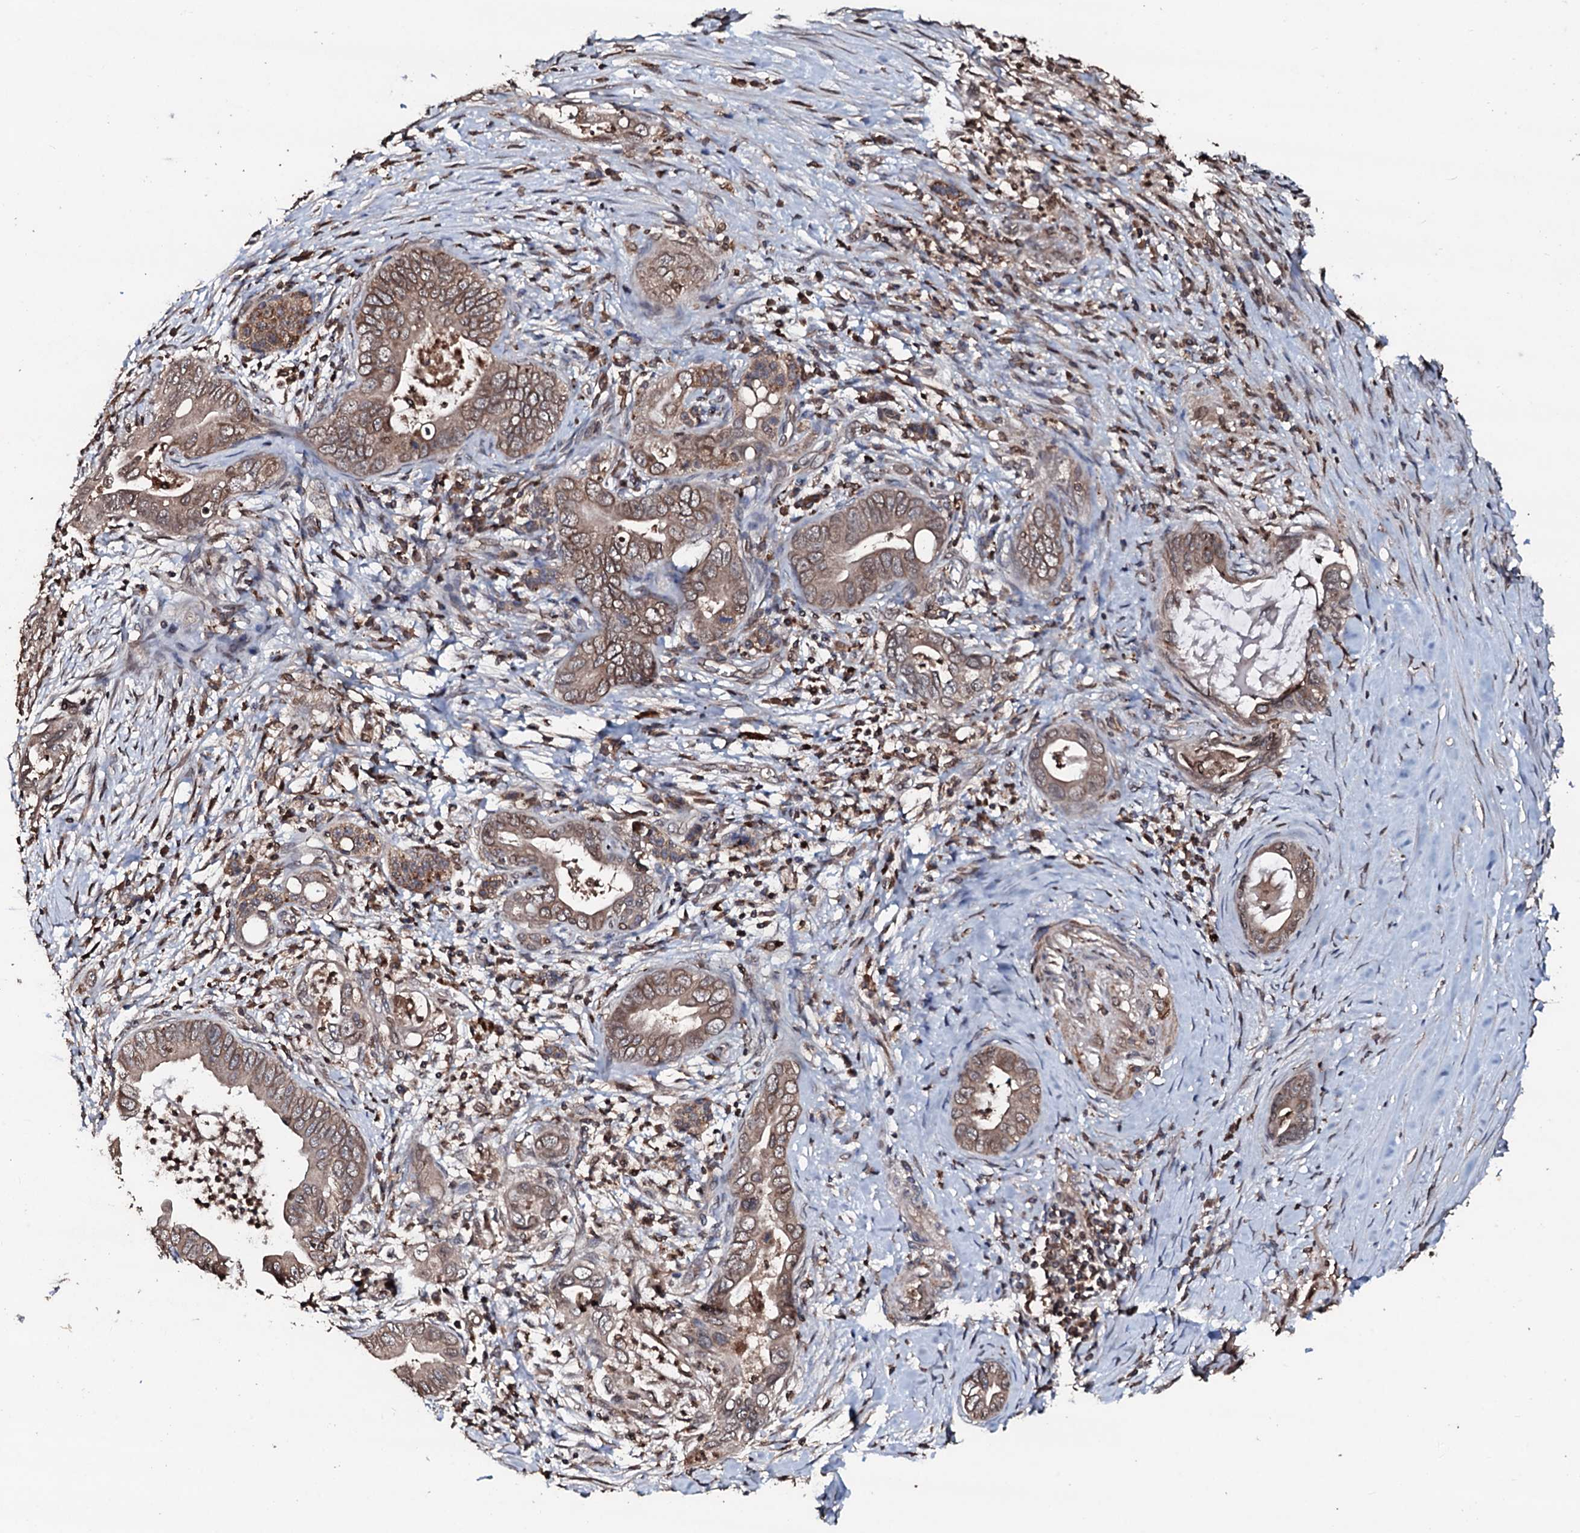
{"staining": {"intensity": "moderate", "quantity": ">75%", "location": "cytoplasmic/membranous"}, "tissue": "pancreatic cancer", "cell_type": "Tumor cells", "image_type": "cancer", "snomed": [{"axis": "morphology", "description": "Adenocarcinoma, NOS"}, {"axis": "topography", "description": "Pancreas"}], "caption": "Immunohistochemical staining of pancreatic adenocarcinoma reveals medium levels of moderate cytoplasmic/membranous protein staining in approximately >75% of tumor cells. The staining was performed using DAB (3,3'-diaminobenzidine), with brown indicating positive protein expression. Nuclei are stained blue with hematoxylin.", "gene": "SDHAF2", "patient": {"sex": "male", "age": 75}}